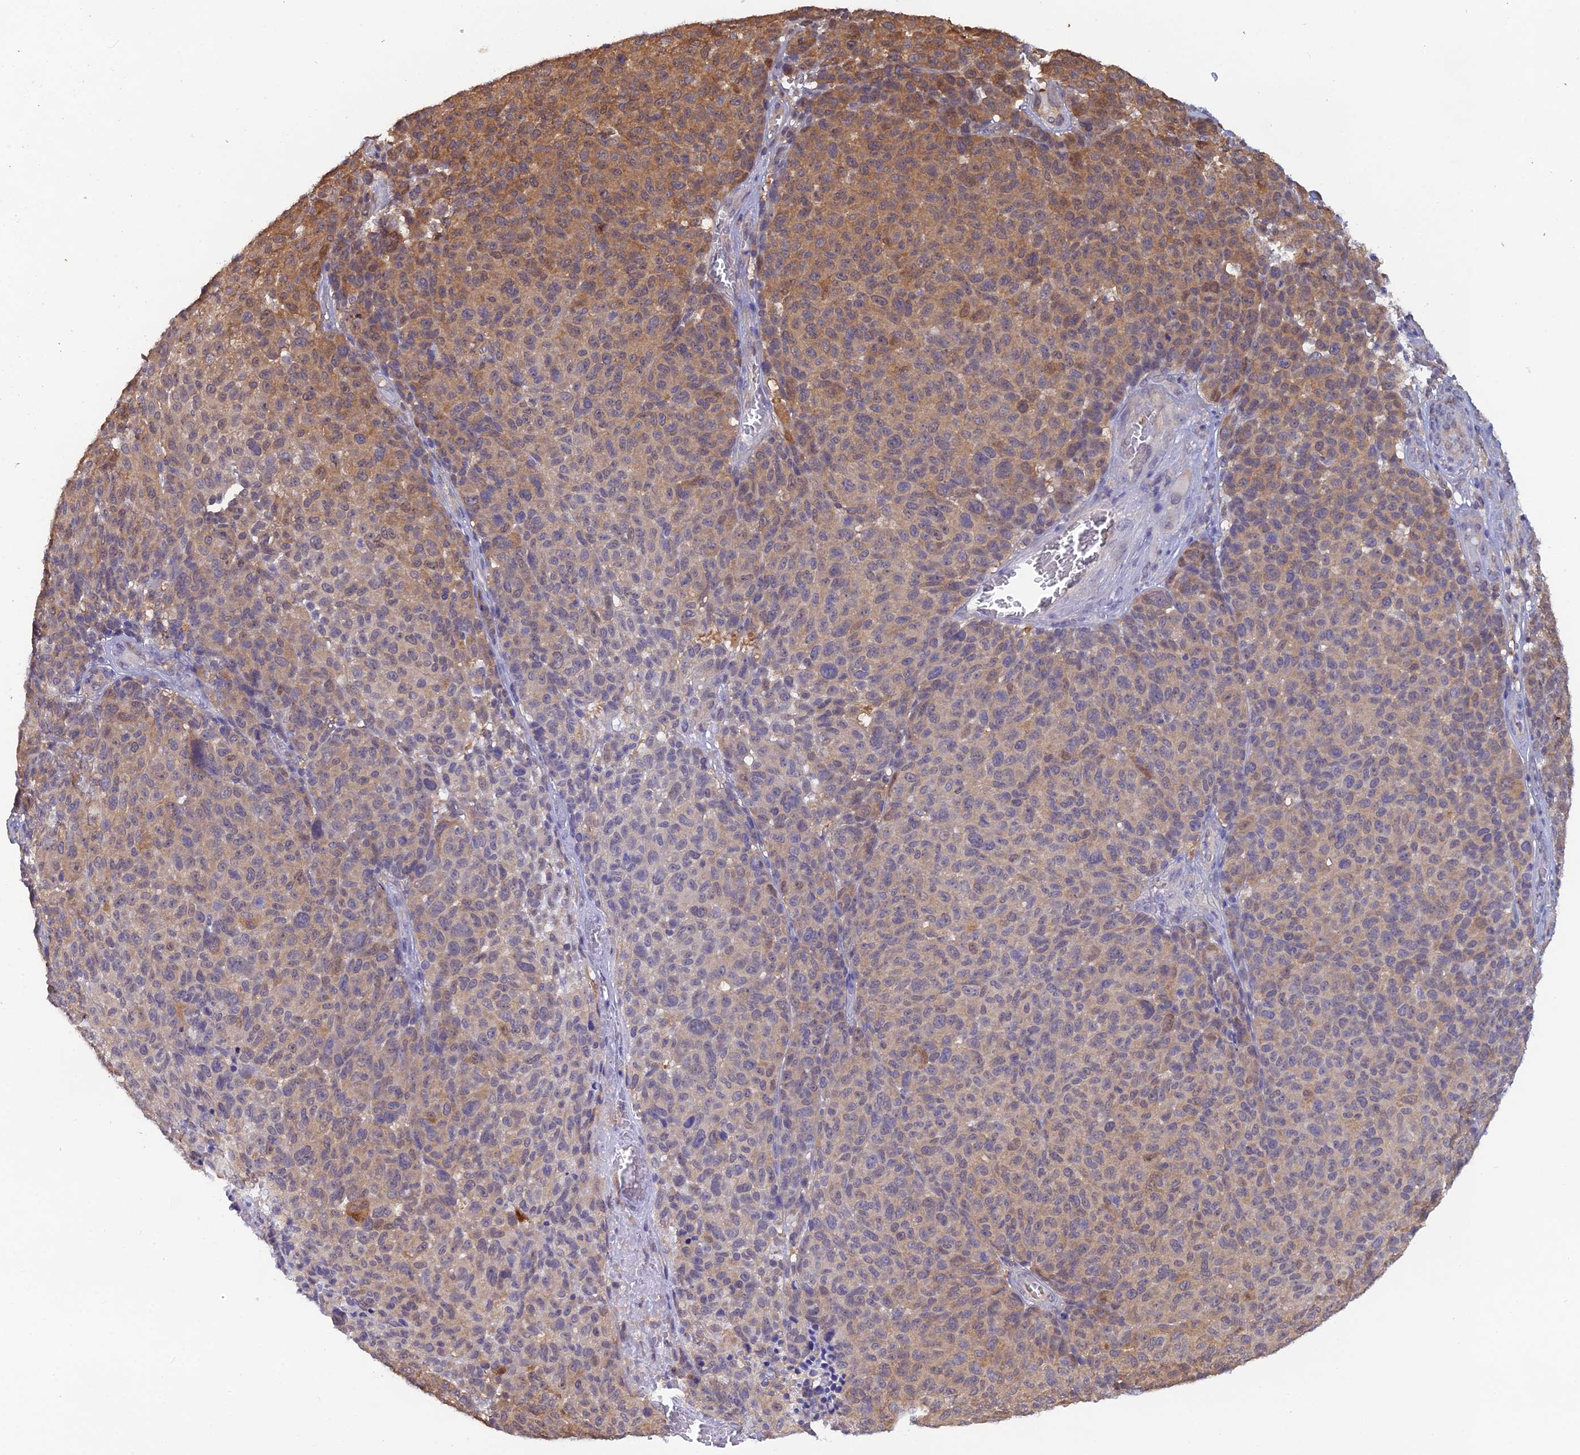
{"staining": {"intensity": "moderate", "quantity": "<25%", "location": "cytoplasmic/membranous,nuclear"}, "tissue": "melanoma", "cell_type": "Tumor cells", "image_type": "cancer", "snomed": [{"axis": "morphology", "description": "Malignant melanoma, NOS"}, {"axis": "topography", "description": "Skin"}], "caption": "High-magnification brightfield microscopy of malignant melanoma stained with DAB (3,3'-diaminobenzidine) (brown) and counterstained with hematoxylin (blue). tumor cells exhibit moderate cytoplasmic/membranous and nuclear staining is appreciated in approximately<25% of cells.", "gene": "HINT1", "patient": {"sex": "male", "age": 49}}